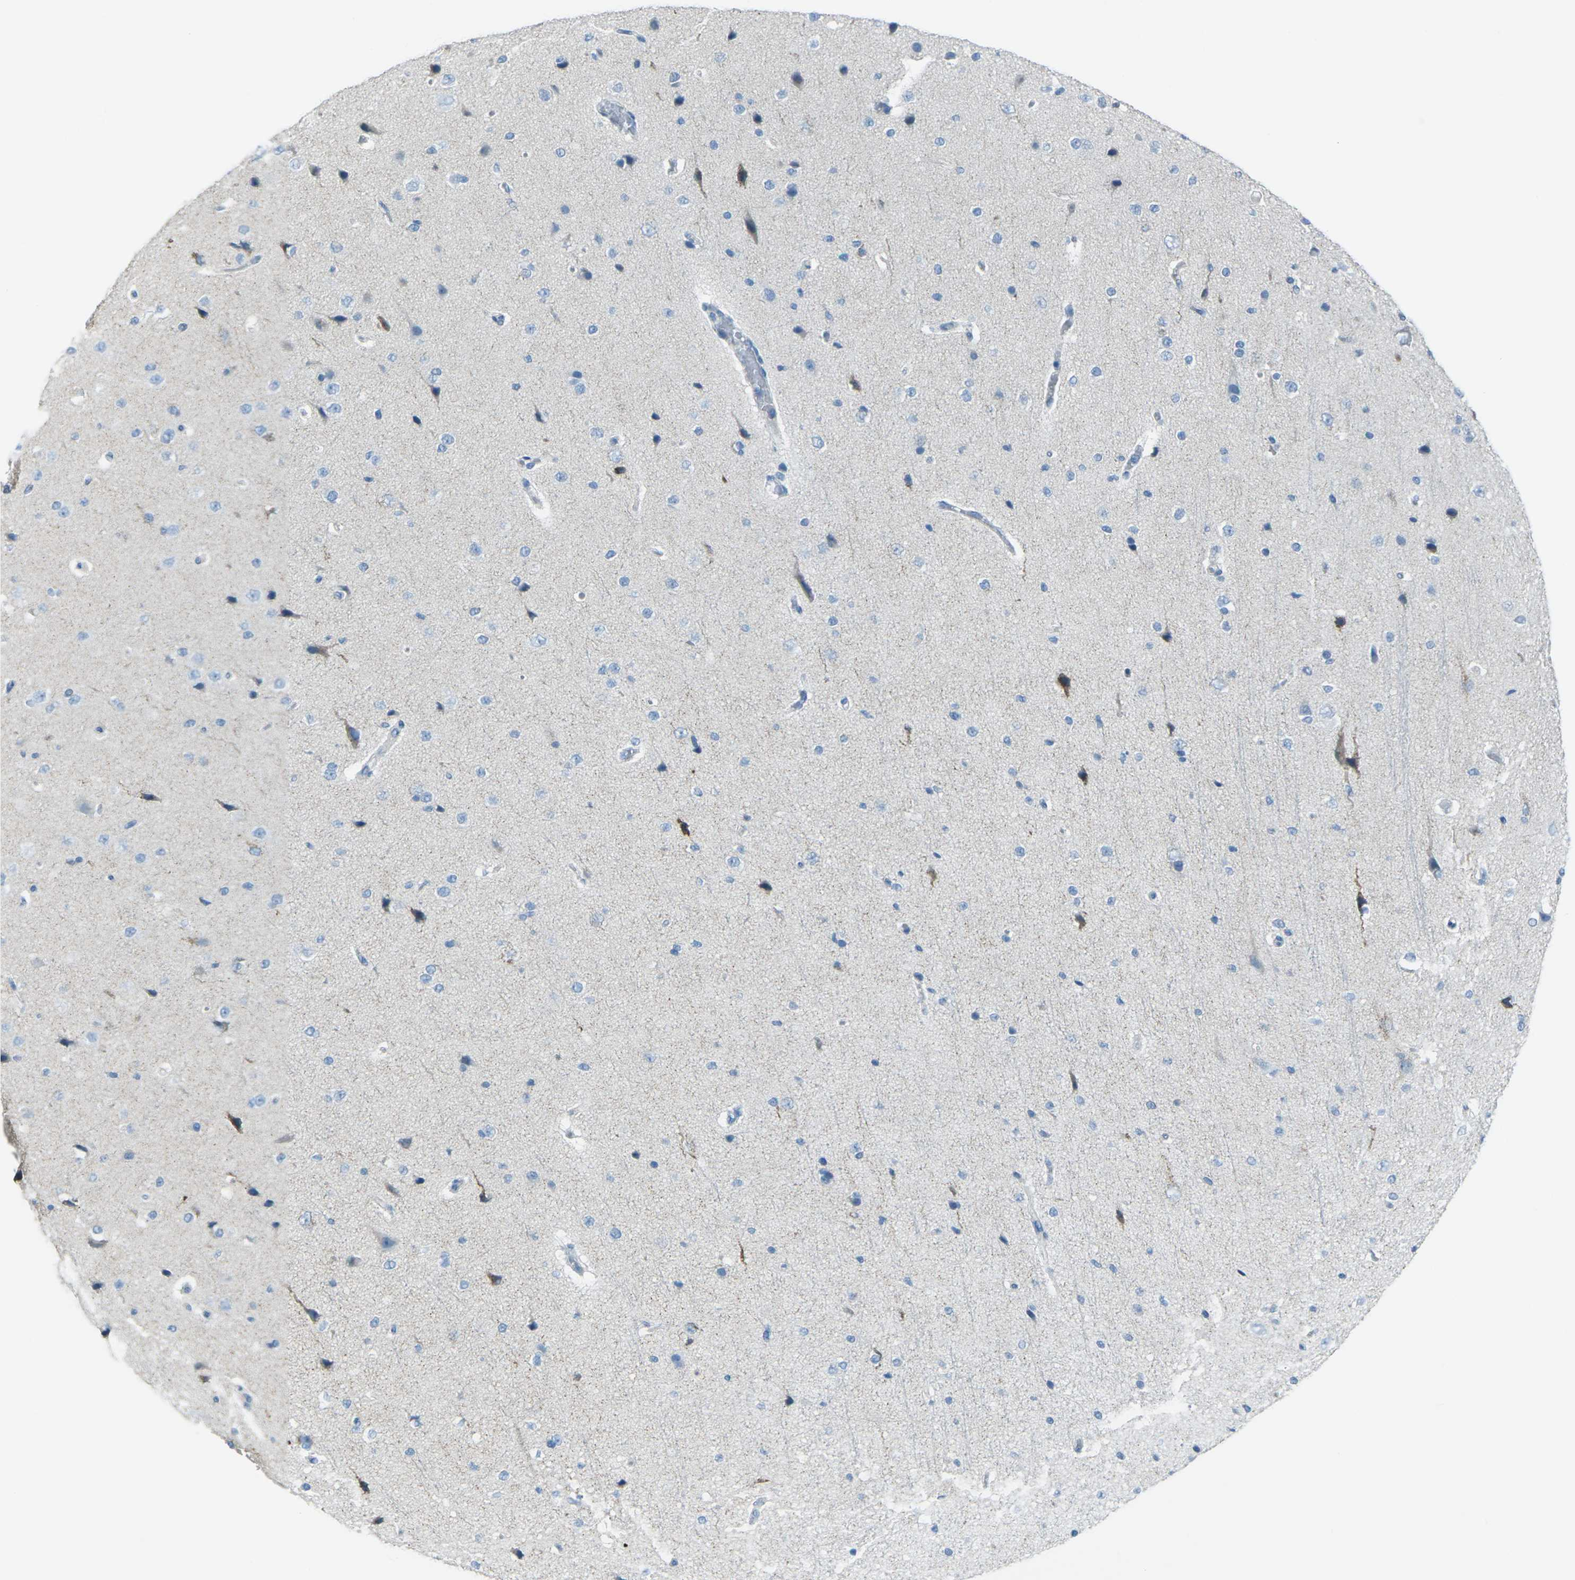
{"staining": {"intensity": "negative", "quantity": "none", "location": "none"}, "tissue": "cerebral cortex", "cell_type": "Endothelial cells", "image_type": "normal", "snomed": [{"axis": "morphology", "description": "Normal tissue, NOS"}, {"axis": "morphology", "description": "Developmental malformation"}, {"axis": "topography", "description": "Cerebral cortex"}], "caption": "High magnification brightfield microscopy of unremarkable cerebral cortex stained with DAB (3,3'-diaminobenzidine) (brown) and counterstained with hematoxylin (blue): endothelial cells show no significant expression. (DAB (3,3'-diaminobenzidine) IHC with hematoxylin counter stain).", "gene": "ANKRD46", "patient": {"sex": "female", "age": 30}}